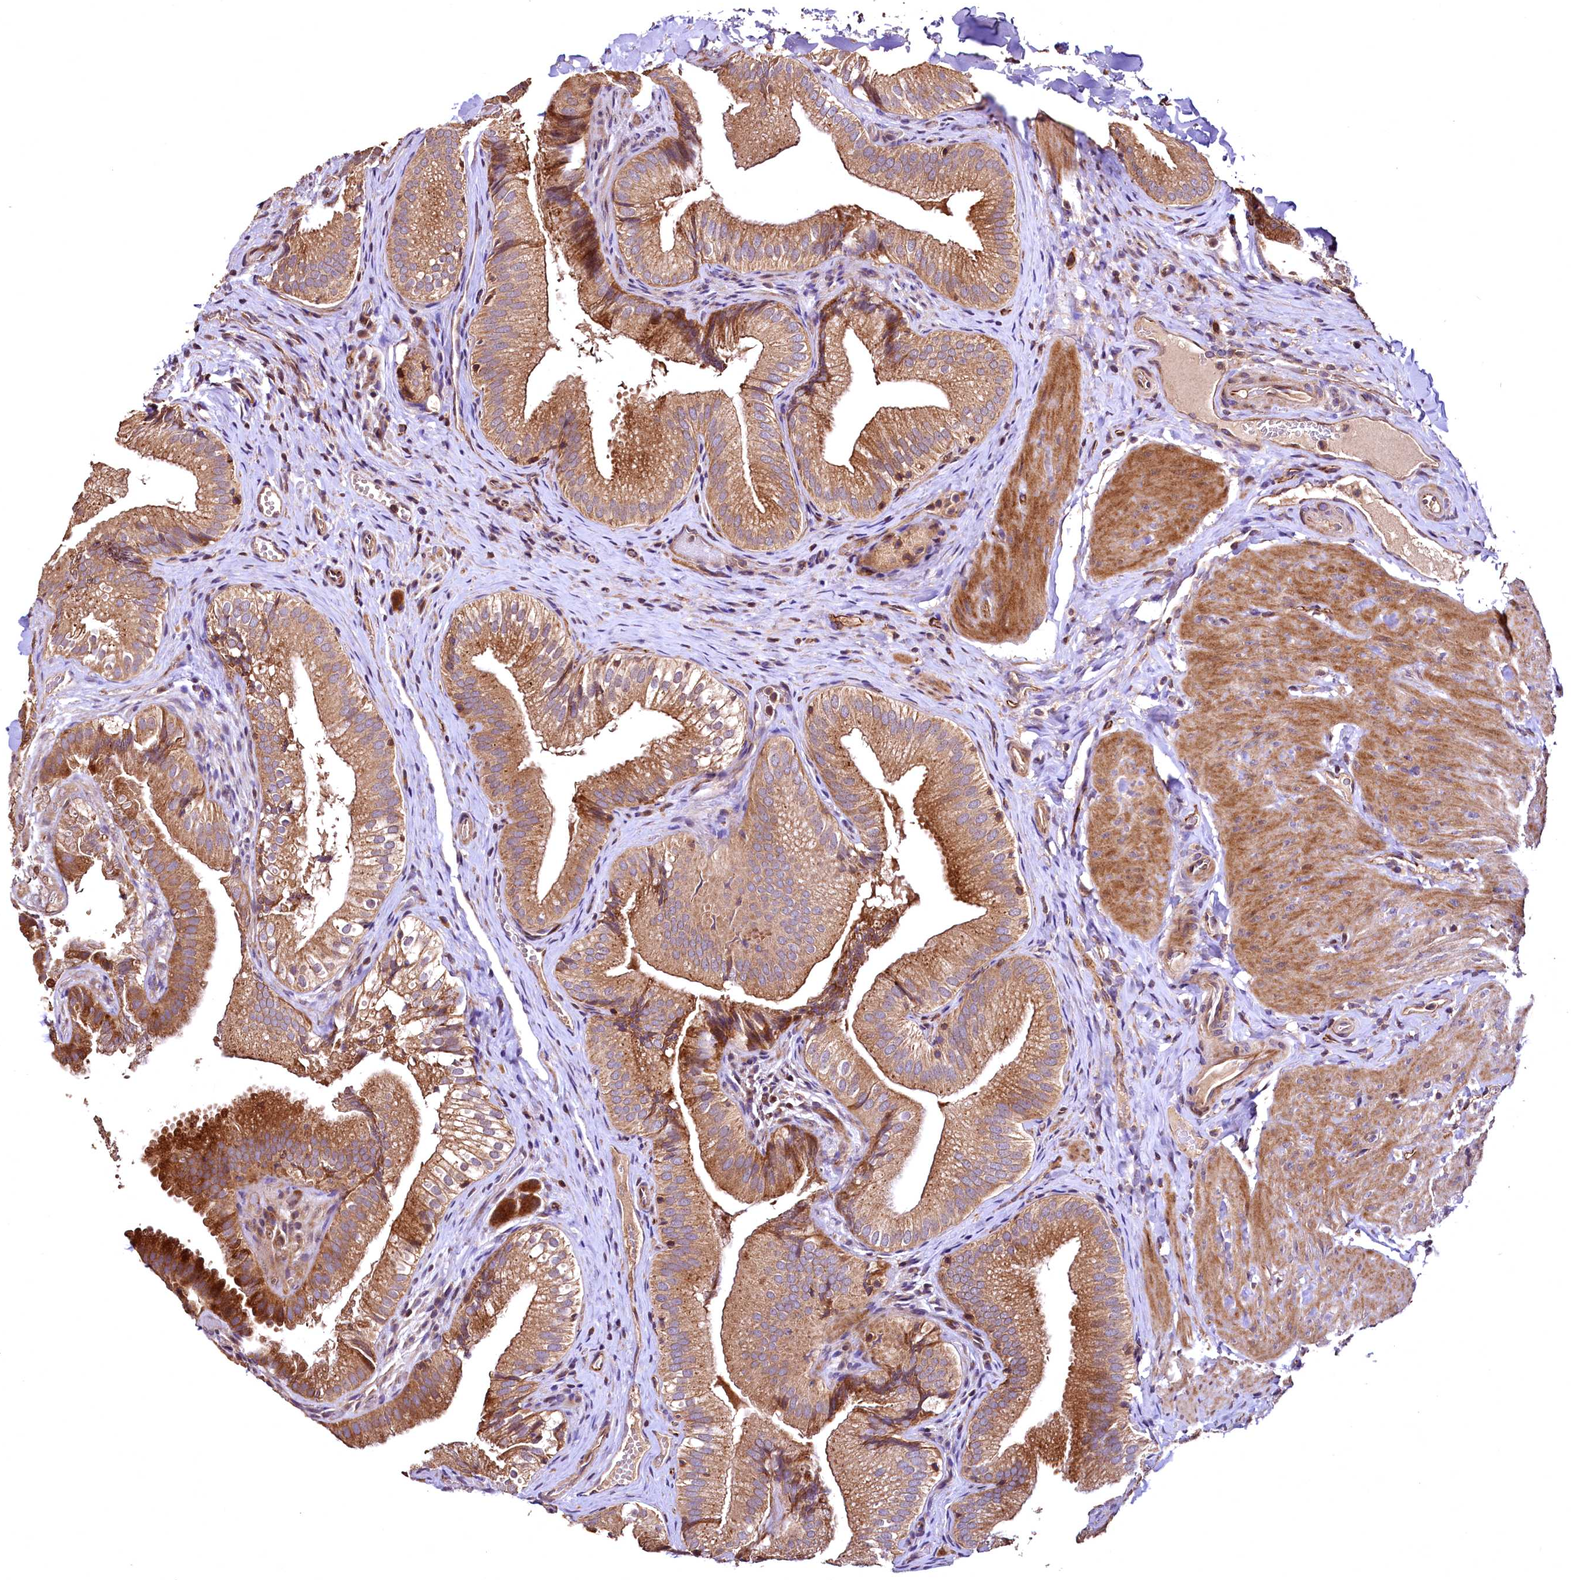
{"staining": {"intensity": "moderate", "quantity": ">75%", "location": "cytoplasmic/membranous"}, "tissue": "gallbladder", "cell_type": "Glandular cells", "image_type": "normal", "snomed": [{"axis": "morphology", "description": "Normal tissue, NOS"}, {"axis": "topography", "description": "Gallbladder"}], "caption": "Gallbladder stained for a protein shows moderate cytoplasmic/membranous positivity in glandular cells. The staining was performed using DAB (3,3'-diaminobenzidine) to visualize the protein expression in brown, while the nuclei were stained in blue with hematoxylin (Magnification: 20x).", "gene": "RASSF1", "patient": {"sex": "female", "age": 30}}